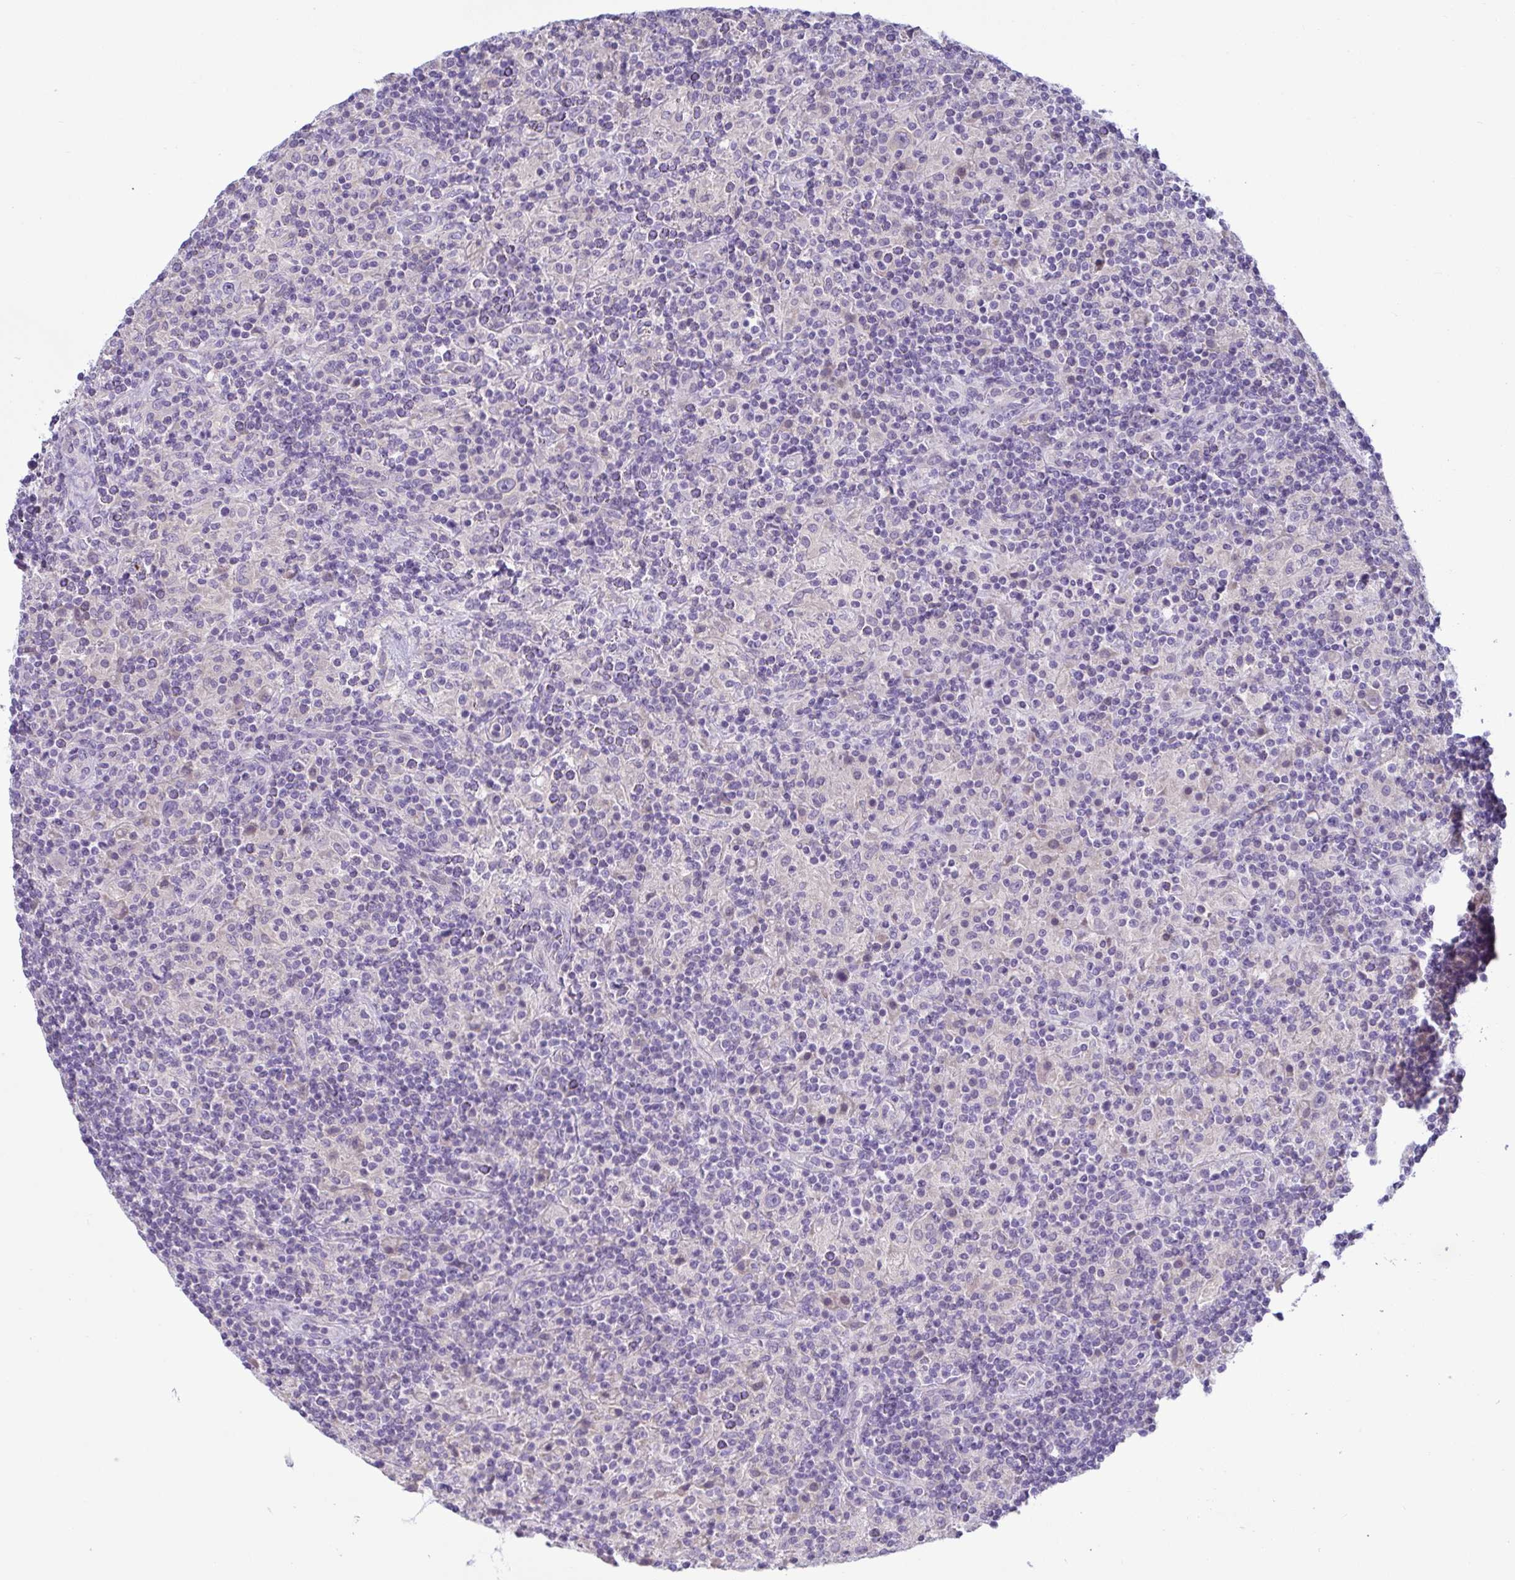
{"staining": {"intensity": "negative", "quantity": "none", "location": "none"}, "tissue": "lymphoma", "cell_type": "Tumor cells", "image_type": "cancer", "snomed": [{"axis": "morphology", "description": "Hodgkin's disease, NOS"}, {"axis": "topography", "description": "Lymph node"}], "caption": "This micrograph is of Hodgkin's disease stained with immunohistochemistry (IHC) to label a protein in brown with the nuclei are counter-stained blue. There is no expression in tumor cells.", "gene": "TNNI2", "patient": {"sex": "male", "age": 70}}